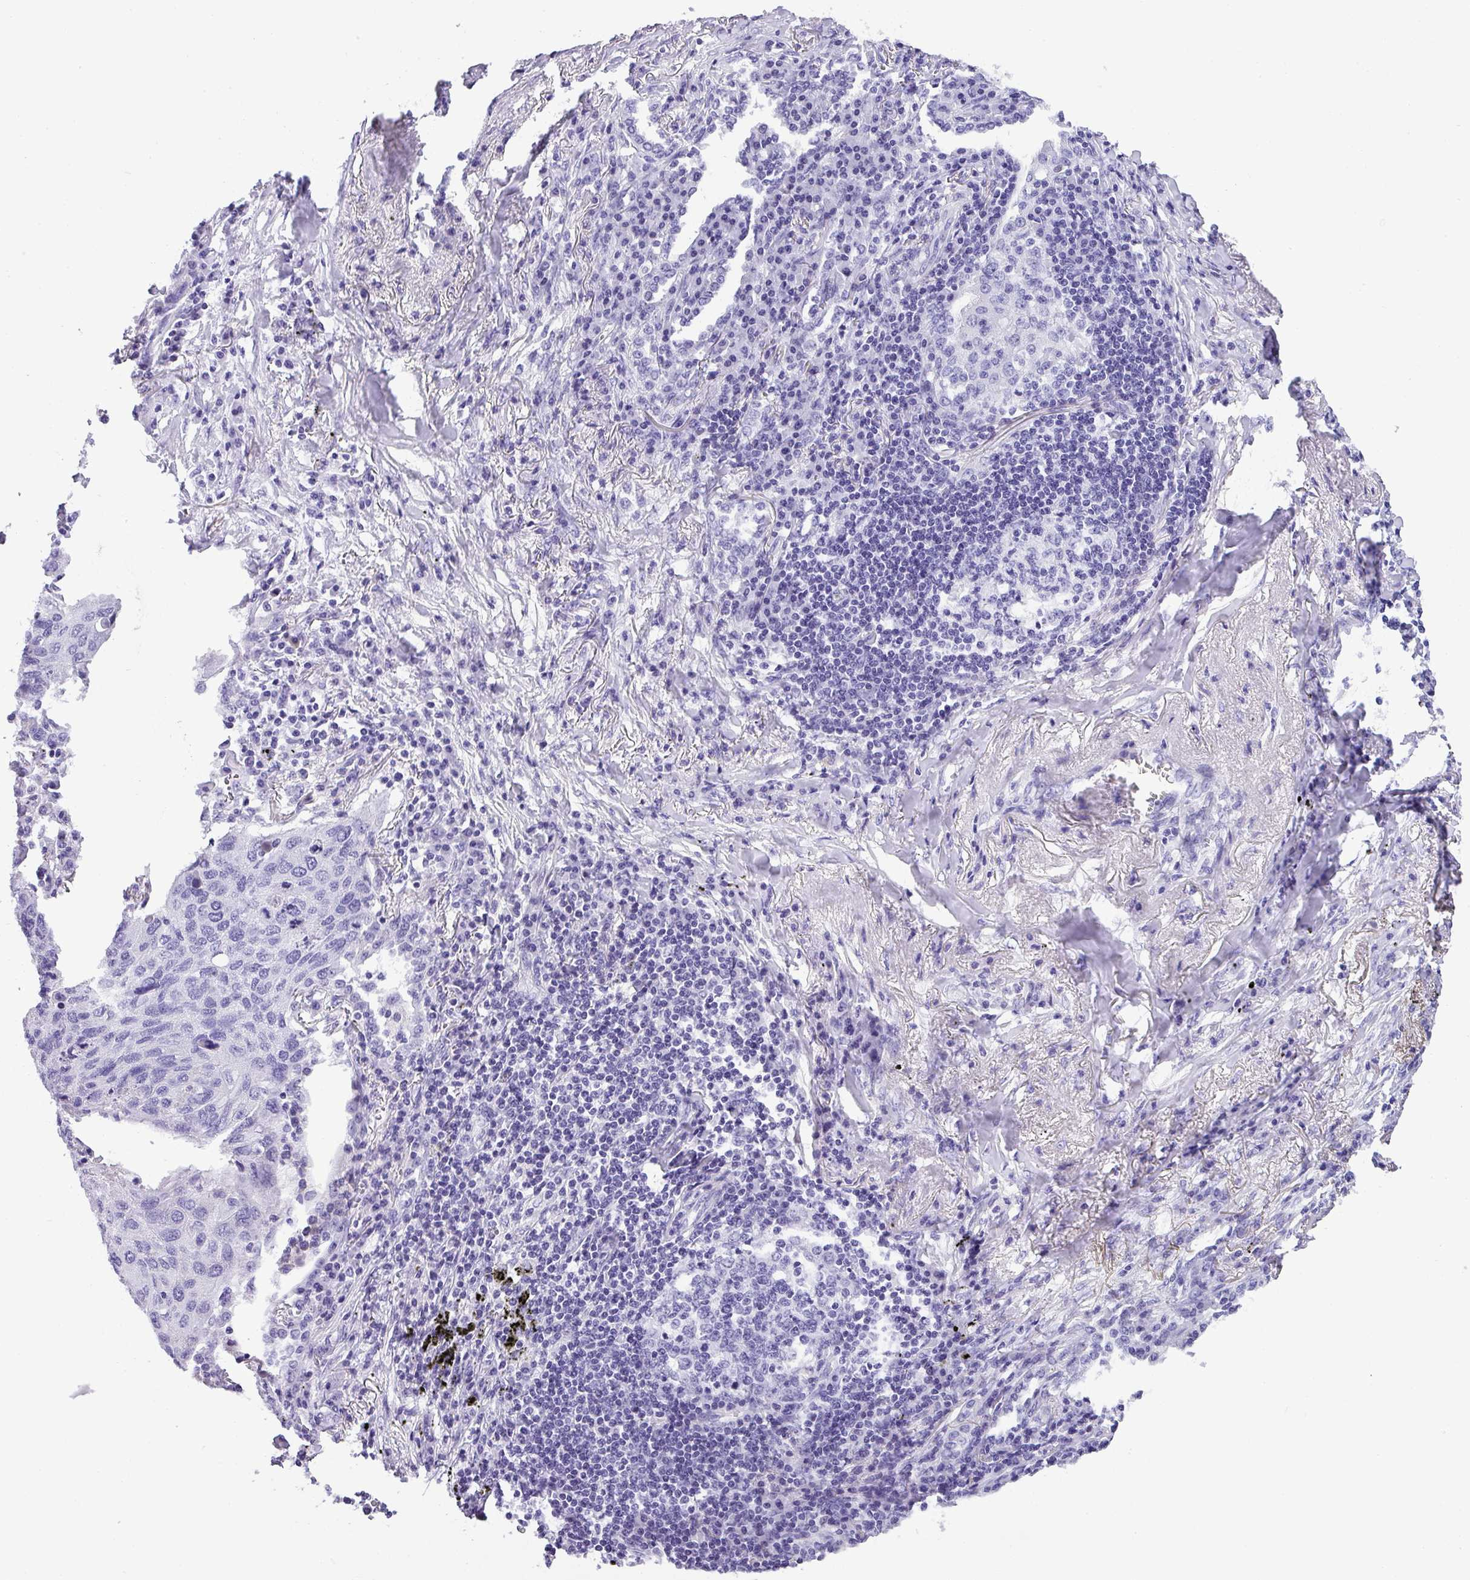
{"staining": {"intensity": "negative", "quantity": "none", "location": "none"}, "tissue": "lung cancer", "cell_type": "Tumor cells", "image_type": "cancer", "snomed": [{"axis": "morphology", "description": "Squamous cell carcinoma, NOS"}, {"axis": "topography", "description": "Lung"}], "caption": "Histopathology image shows no protein expression in tumor cells of lung cancer (squamous cell carcinoma) tissue. (Immunohistochemistry, brightfield microscopy, high magnification).", "gene": "MUC21", "patient": {"sex": "female", "age": 63}}